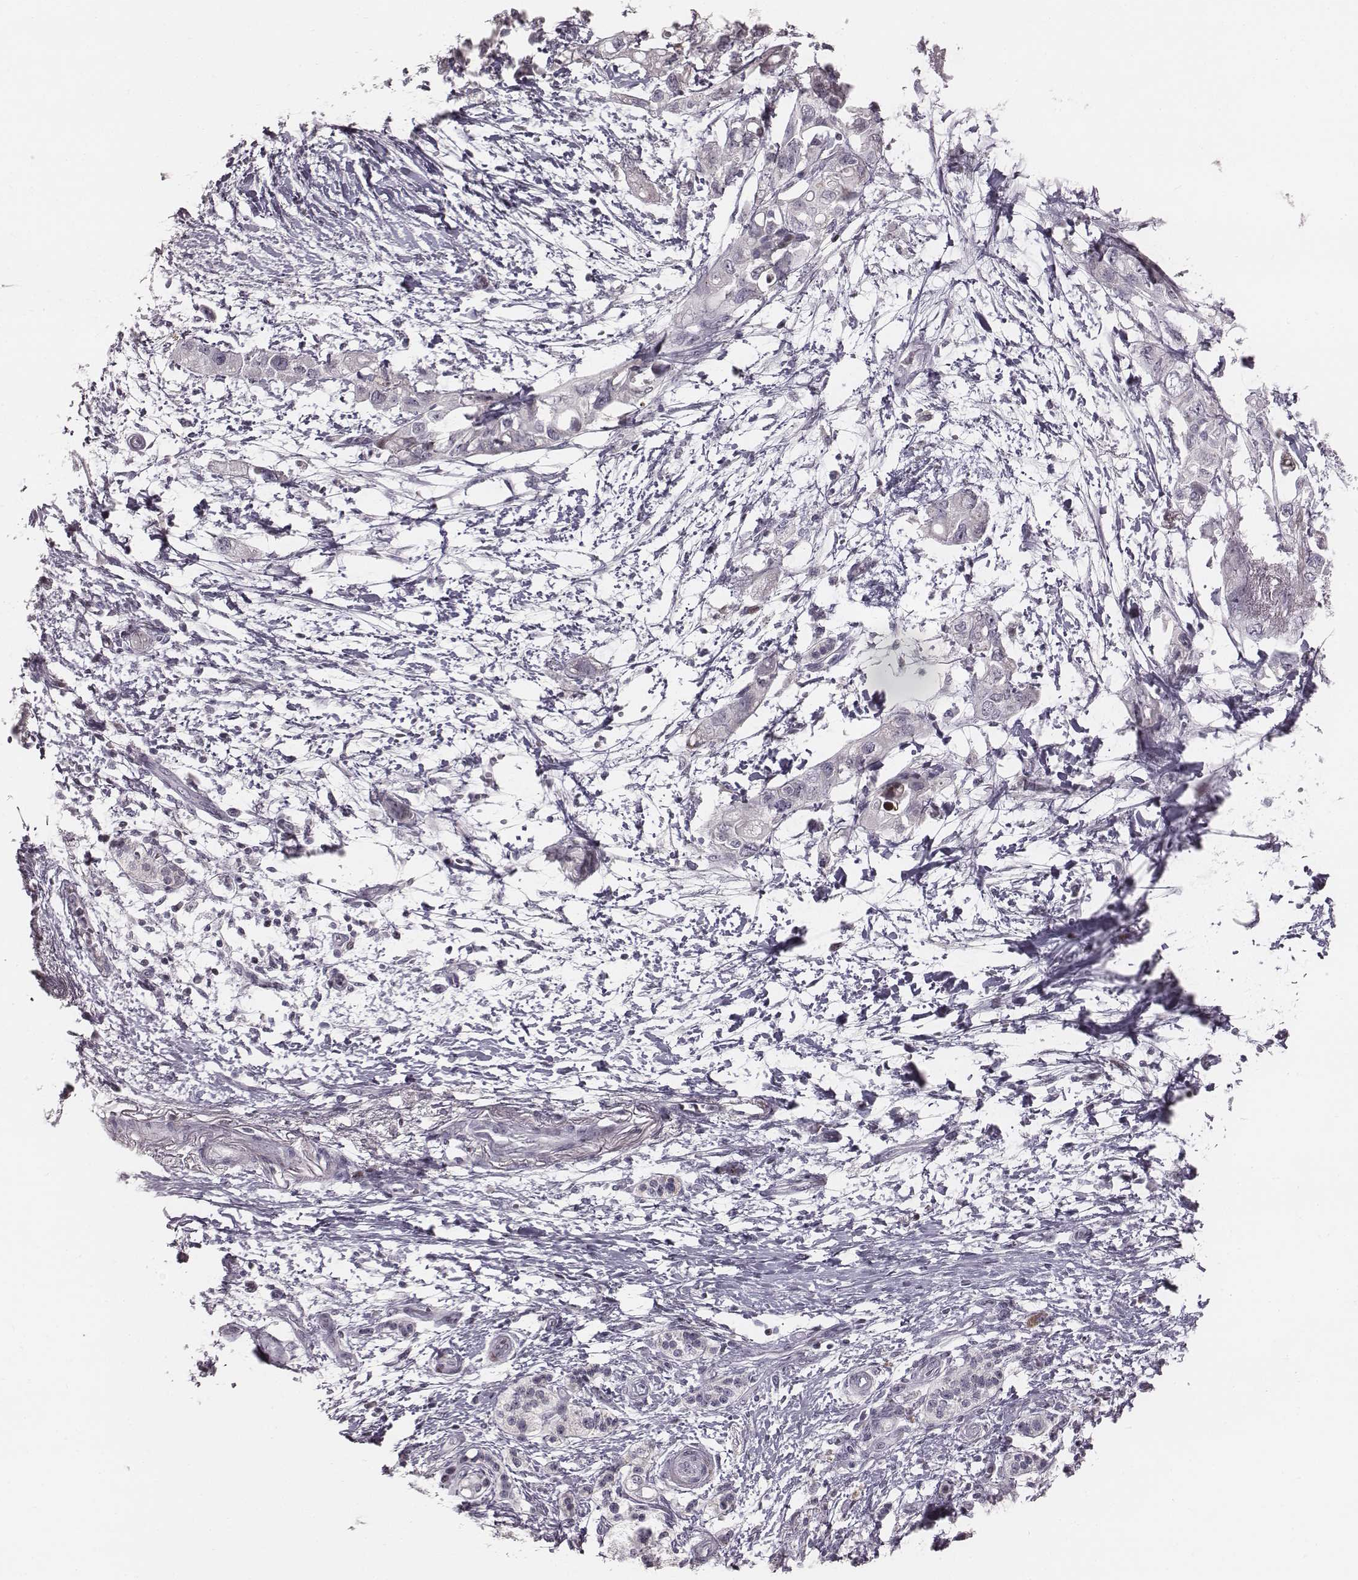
{"staining": {"intensity": "negative", "quantity": "none", "location": "none"}, "tissue": "pancreatic cancer", "cell_type": "Tumor cells", "image_type": "cancer", "snomed": [{"axis": "morphology", "description": "Adenocarcinoma, NOS"}, {"axis": "topography", "description": "Pancreas"}], "caption": "The photomicrograph shows no staining of tumor cells in adenocarcinoma (pancreatic).", "gene": "NDC1", "patient": {"sex": "female", "age": 72}}